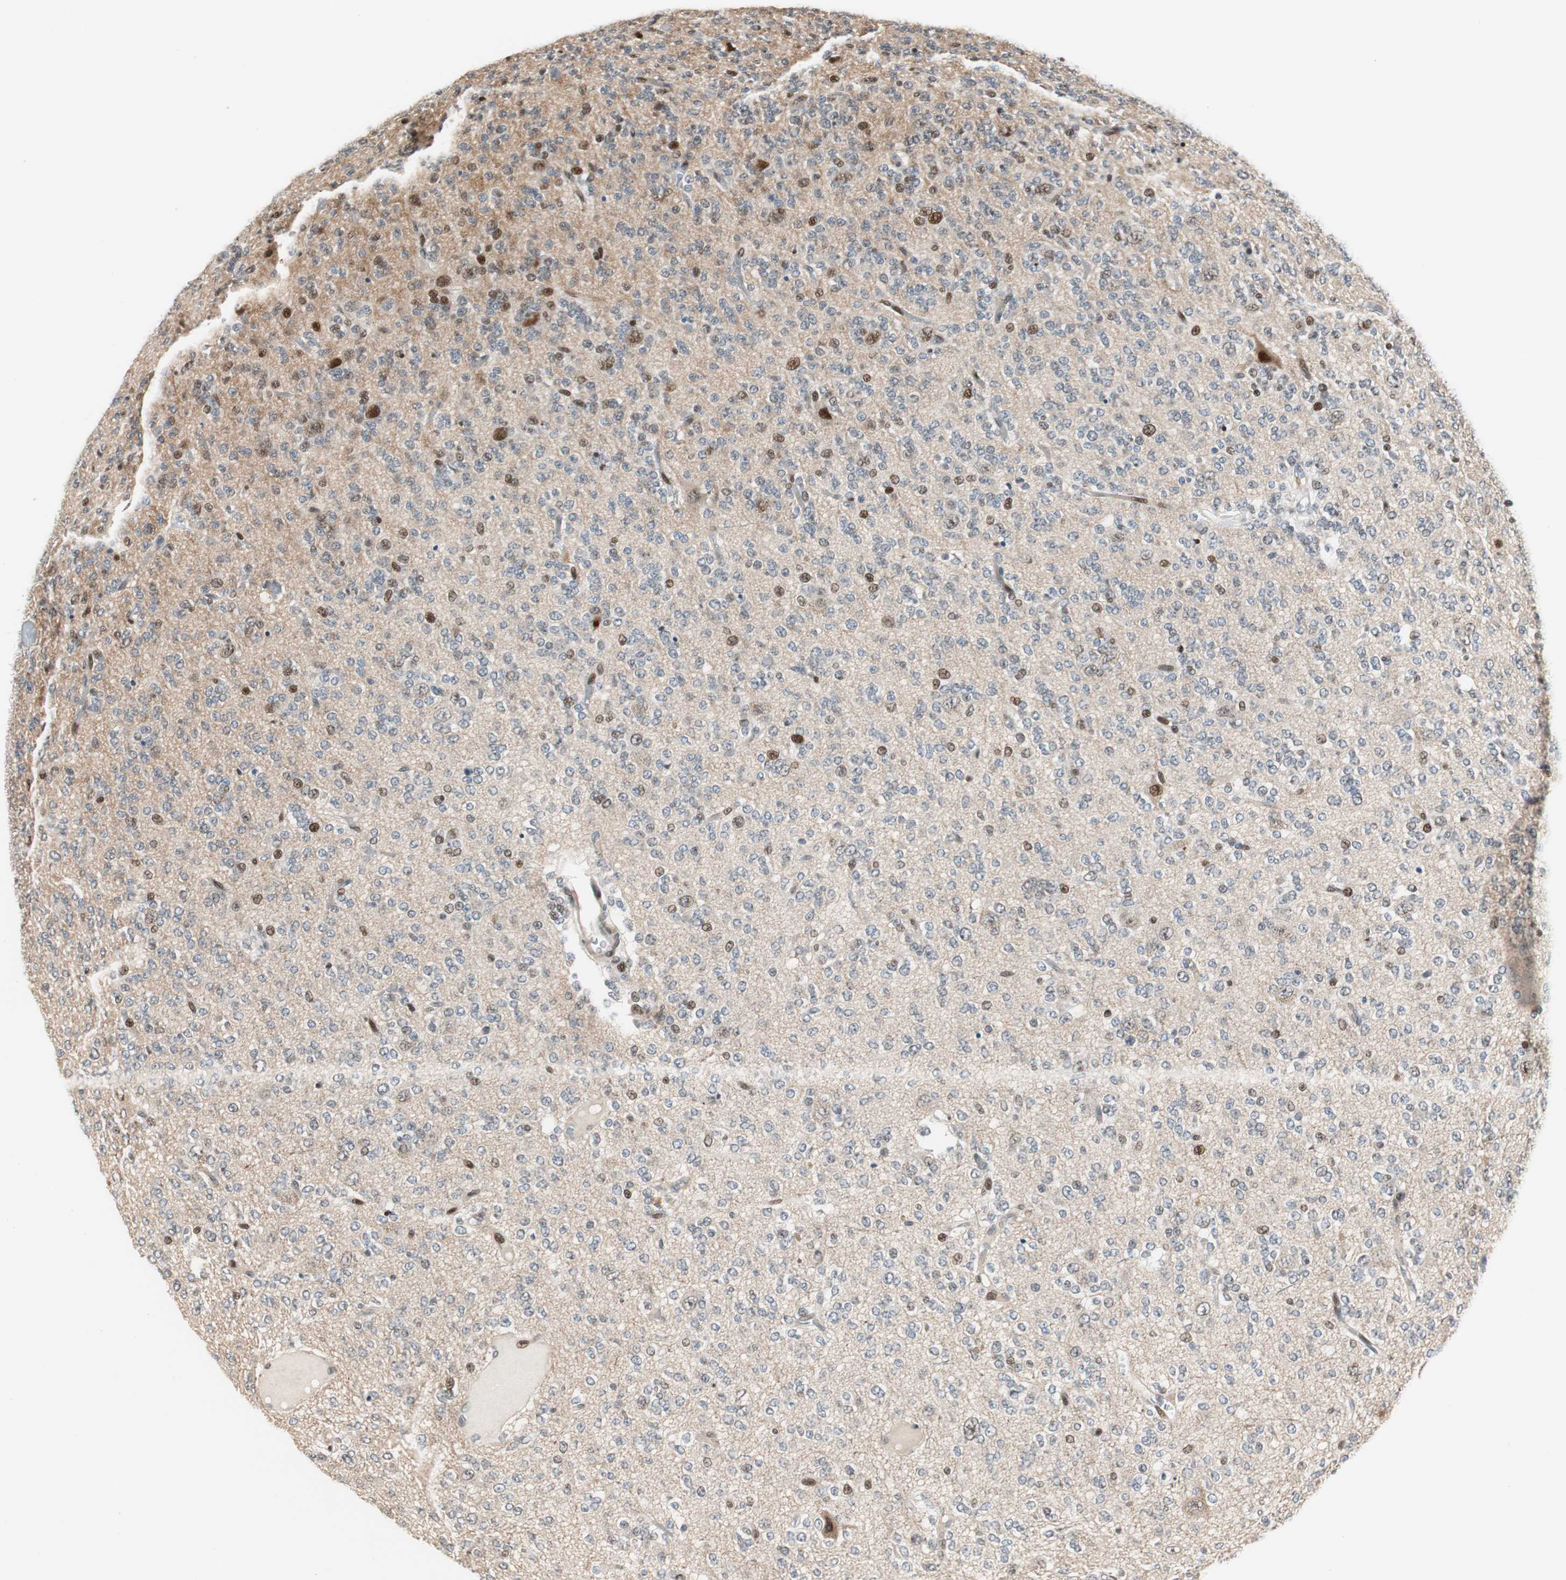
{"staining": {"intensity": "moderate", "quantity": "<25%", "location": "nuclear"}, "tissue": "glioma", "cell_type": "Tumor cells", "image_type": "cancer", "snomed": [{"axis": "morphology", "description": "Glioma, malignant, Low grade"}, {"axis": "topography", "description": "Brain"}], "caption": "The immunohistochemical stain highlights moderate nuclear staining in tumor cells of glioma tissue. Ihc stains the protein of interest in brown and the nuclei are stained blue.", "gene": "RAD1", "patient": {"sex": "male", "age": 38}}